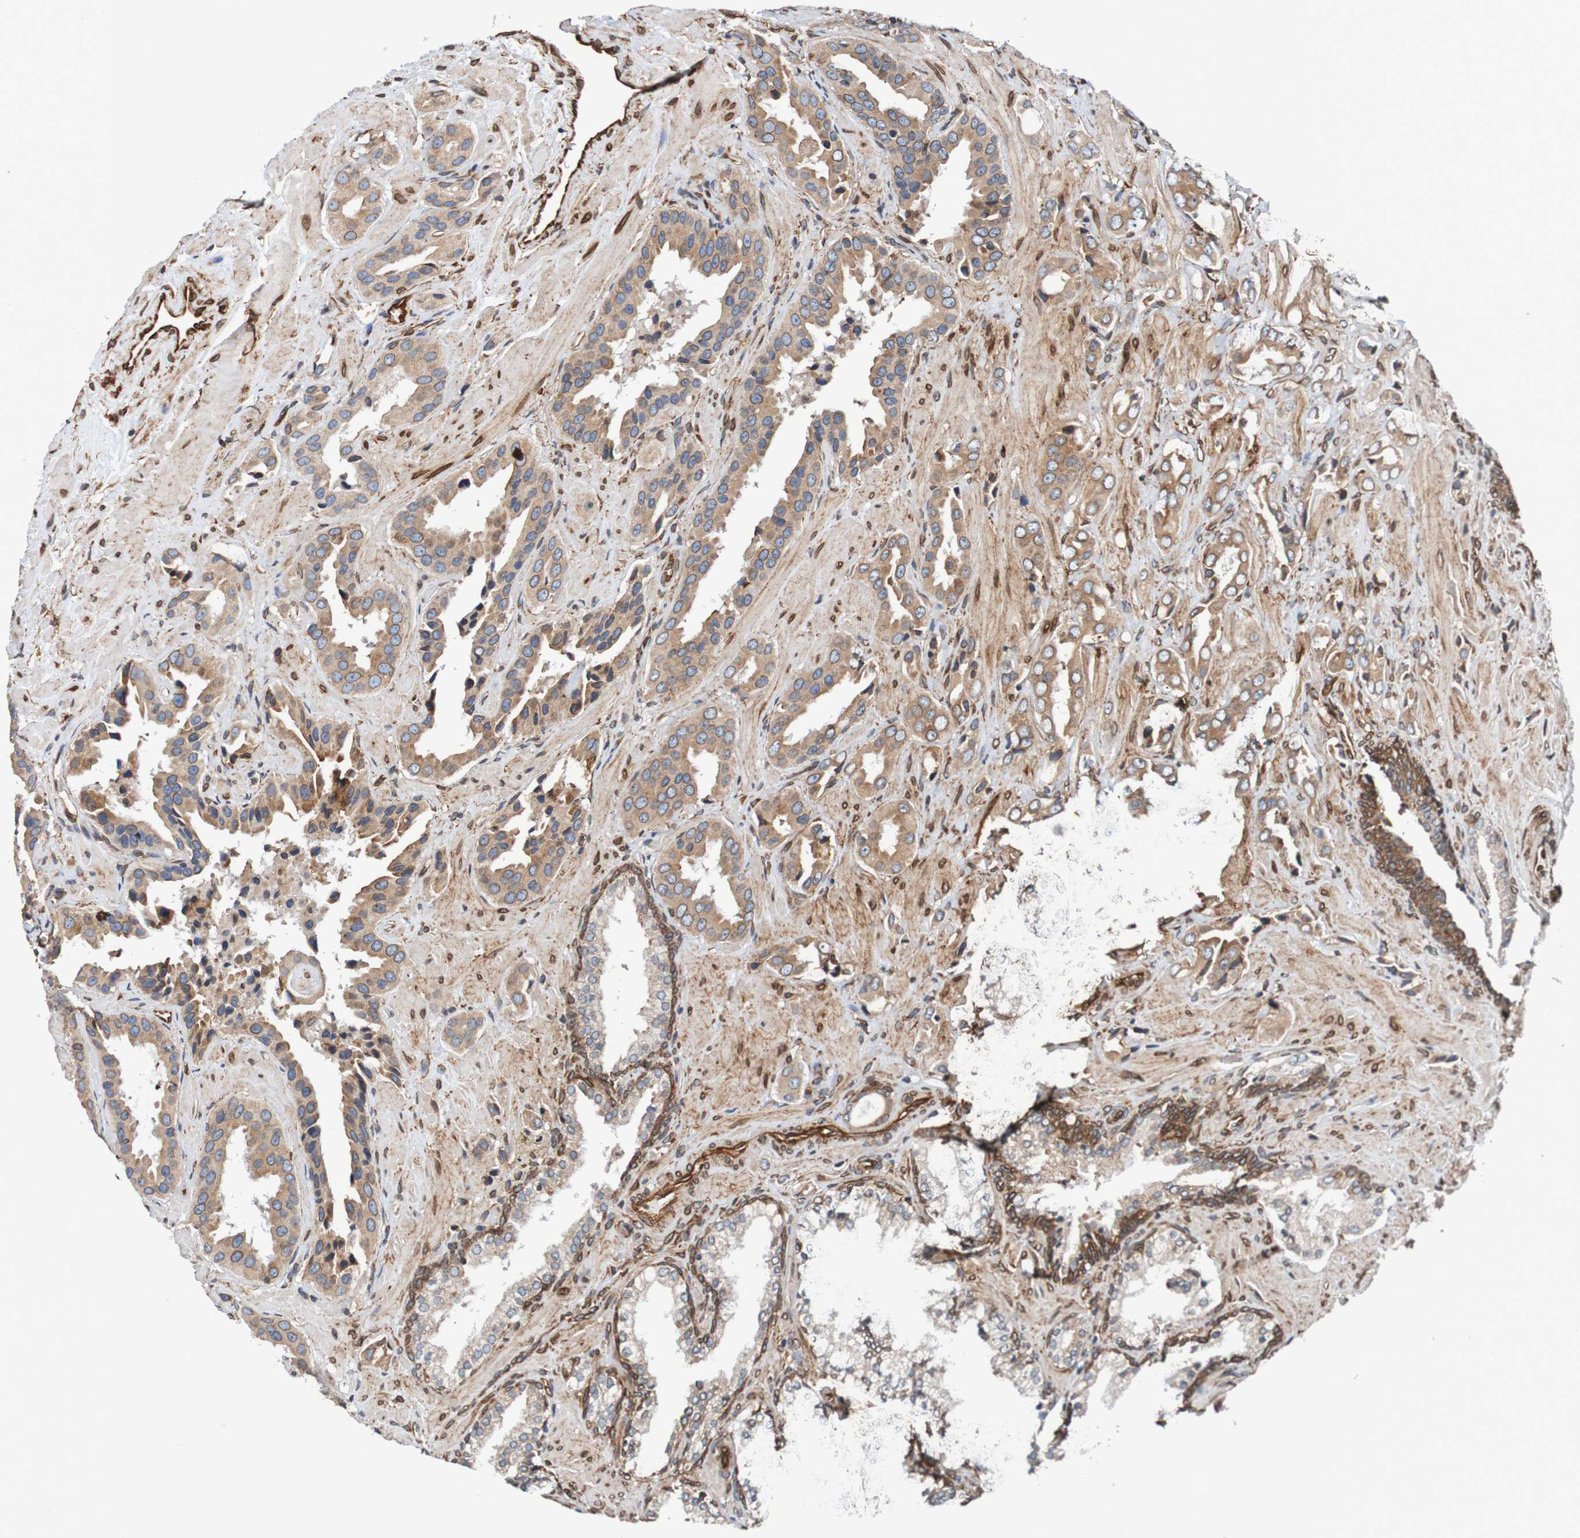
{"staining": {"intensity": "moderate", "quantity": ">75%", "location": "cytoplasmic/membranous,nuclear"}, "tissue": "prostate cancer", "cell_type": "Tumor cells", "image_type": "cancer", "snomed": [{"axis": "morphology", "description": "Adenocarcinoma, High grade"}, {"axis": "topography", "description": "Prostate"}], "caption": "Brown immunohistochemical staining in human prostate cancer (high-grade adenocarcinoma) displays moderate cytoplasmic/membranous and nuclear expression in about >75% of tumor cells. (DAB IHC with brightfield microscopy, high magnification).", "gene": "TMEM109", "patient": {"sex": "male", "age": 64}}